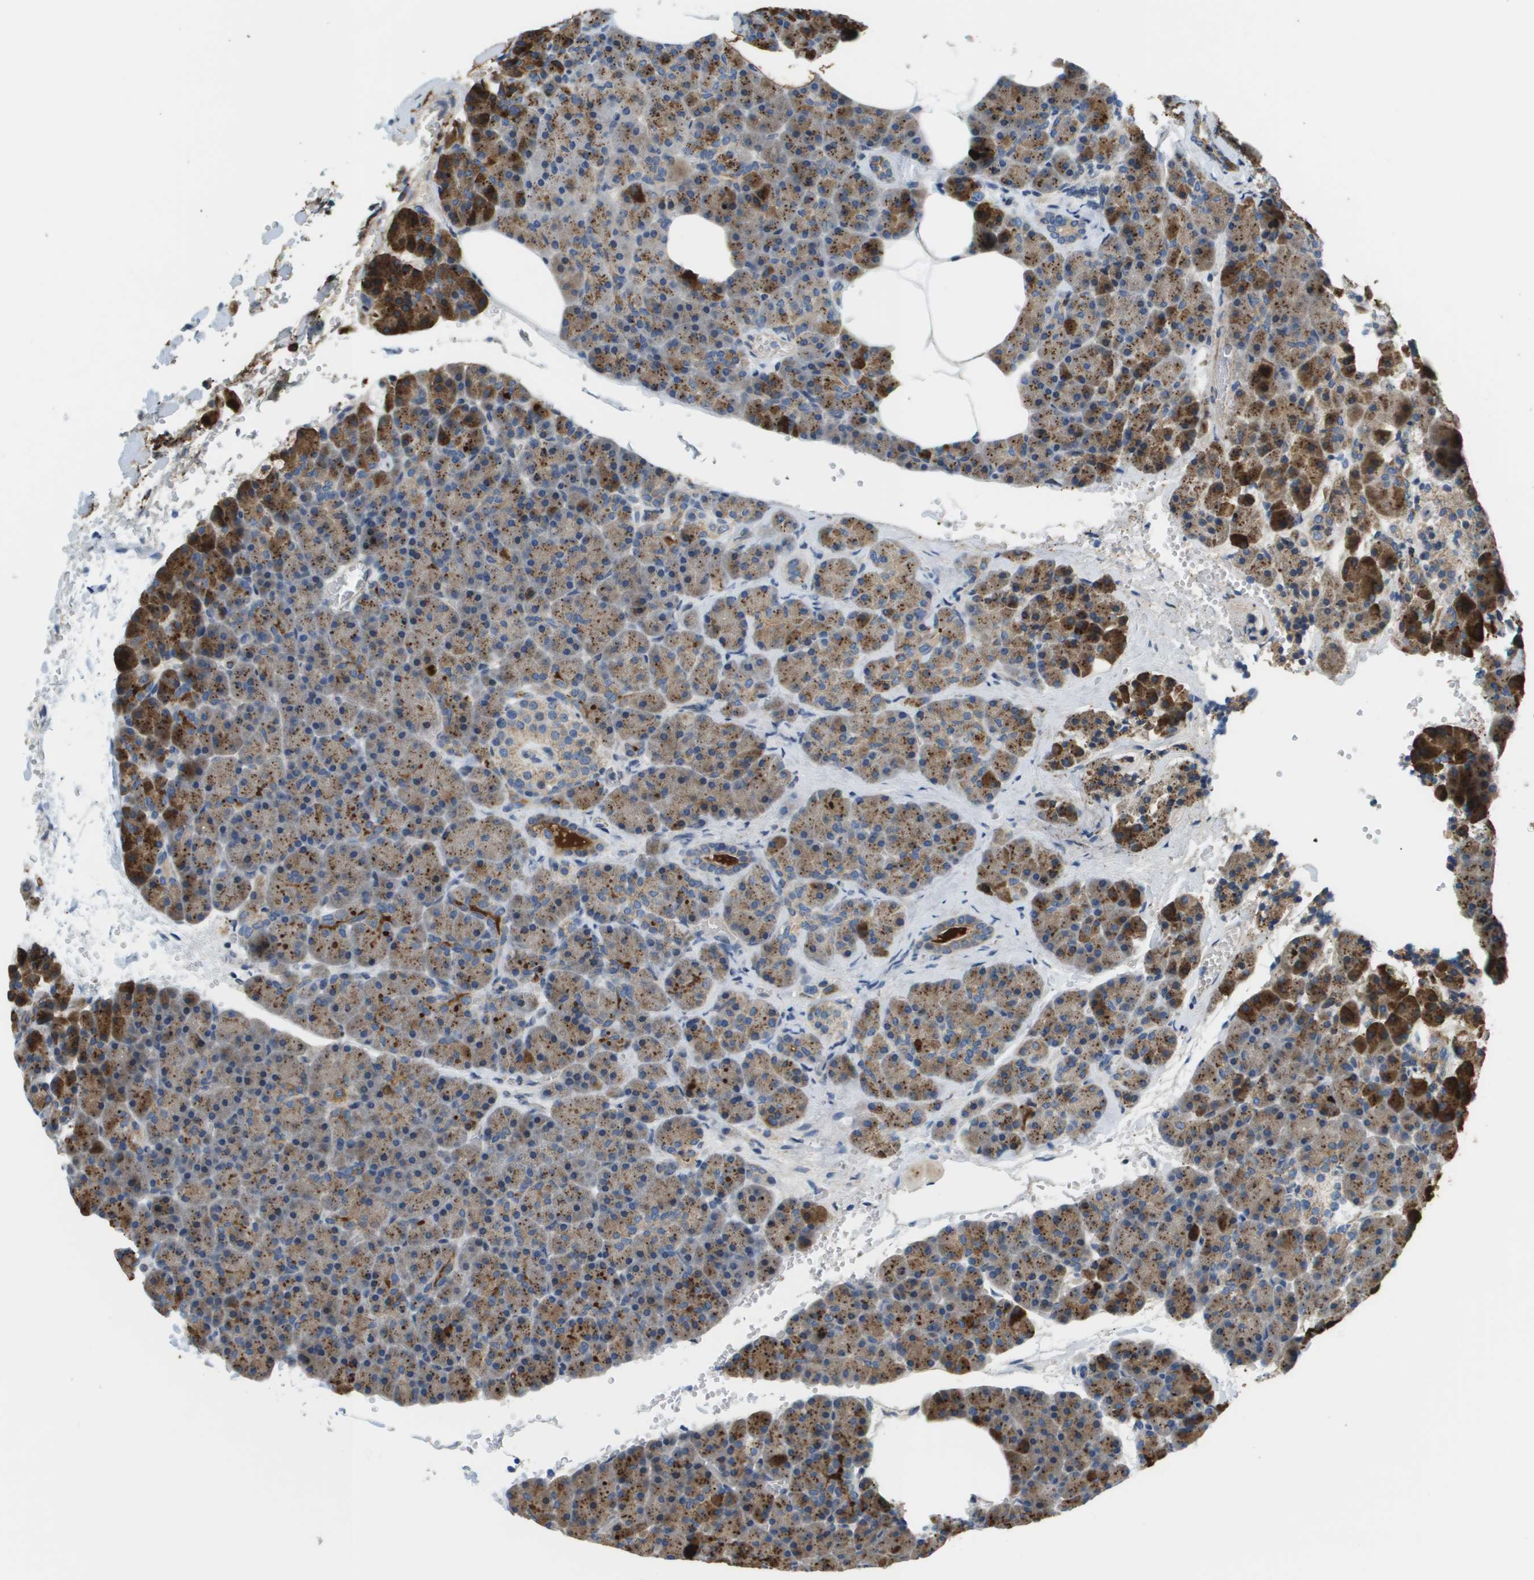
{"staining": {"intensity": "strong", "quantity": ">75%", "location": "cytoplasmic/membranous"}, "tissue": "pancreas", "cell_type": "Exocrine glandular cells", "image_type": "normal", "snomed": [{"axis": "morphology", "description": "Normal tissue, NOS"}, {"axis": "topography", "description": "Pancreas"}], "caption": "Strong cytoplasmic/membranous protein expression is seen in about >75% of exocrine glandular cells in pancreas.", "gene": "KRT23", "patient": {"sex": "female", "age": 35}}